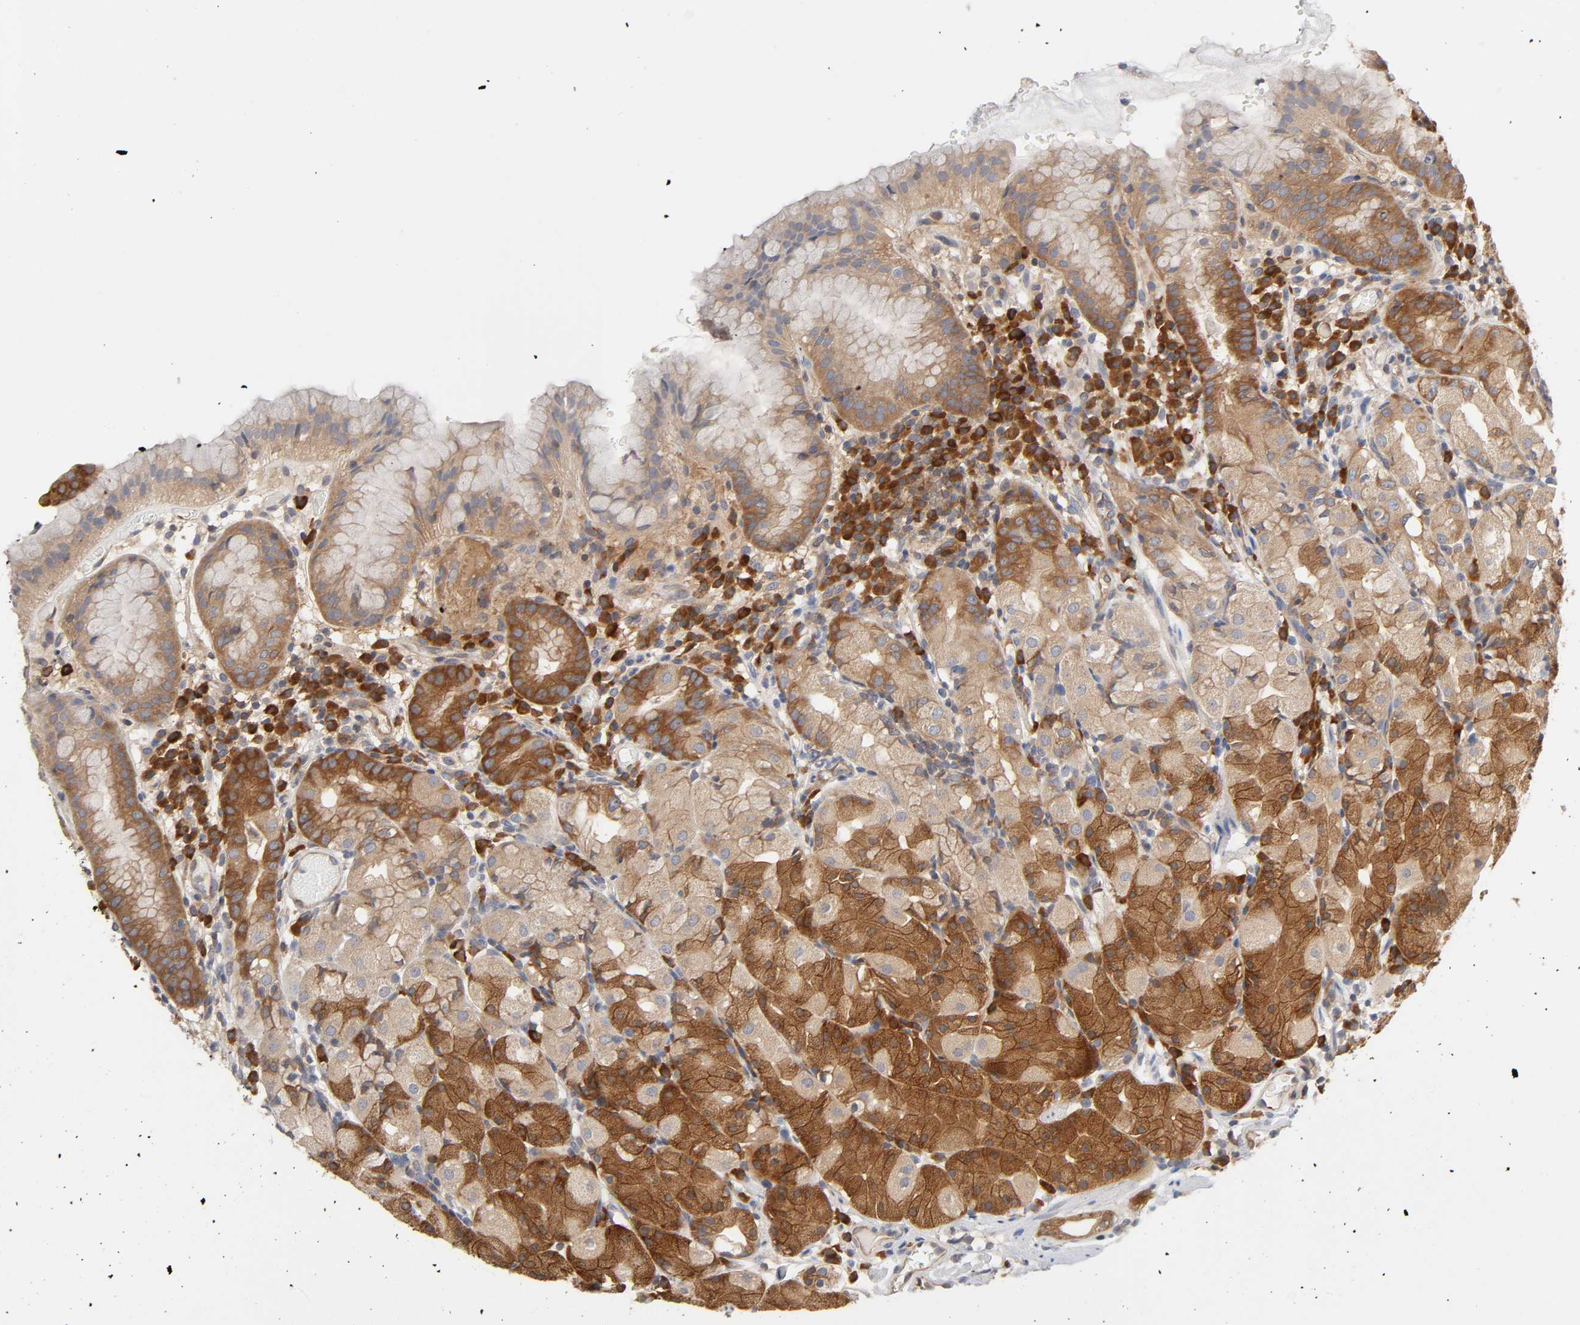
{"staining": {"intensity": "moderate", "quantity": ">75%", "location": "cytoplasmic/membranous"}, "tissue": "stomach", "cell_type": "Glandular cells", "image_type": "normal", "snomed": [{"axis": "morphology", "description": "Normal tissue, NOS"}, {"axis": "topography", "description": "Stomach"}, {"axis": "topography", "description": "Stomach, lower"}], "caption": "Immunohistochemistry (IHC) photomicrograph of unremarkable stomach: stomach stained using IHC exhibits medium levels of moderate protein expression localized specifically in the cytoplasmic/membranous of glandular cells, appearing as a cytoplasmic/membranous brown color.", "gene": "IQCJ", "patient": {"sex": "female", "age": 75}}